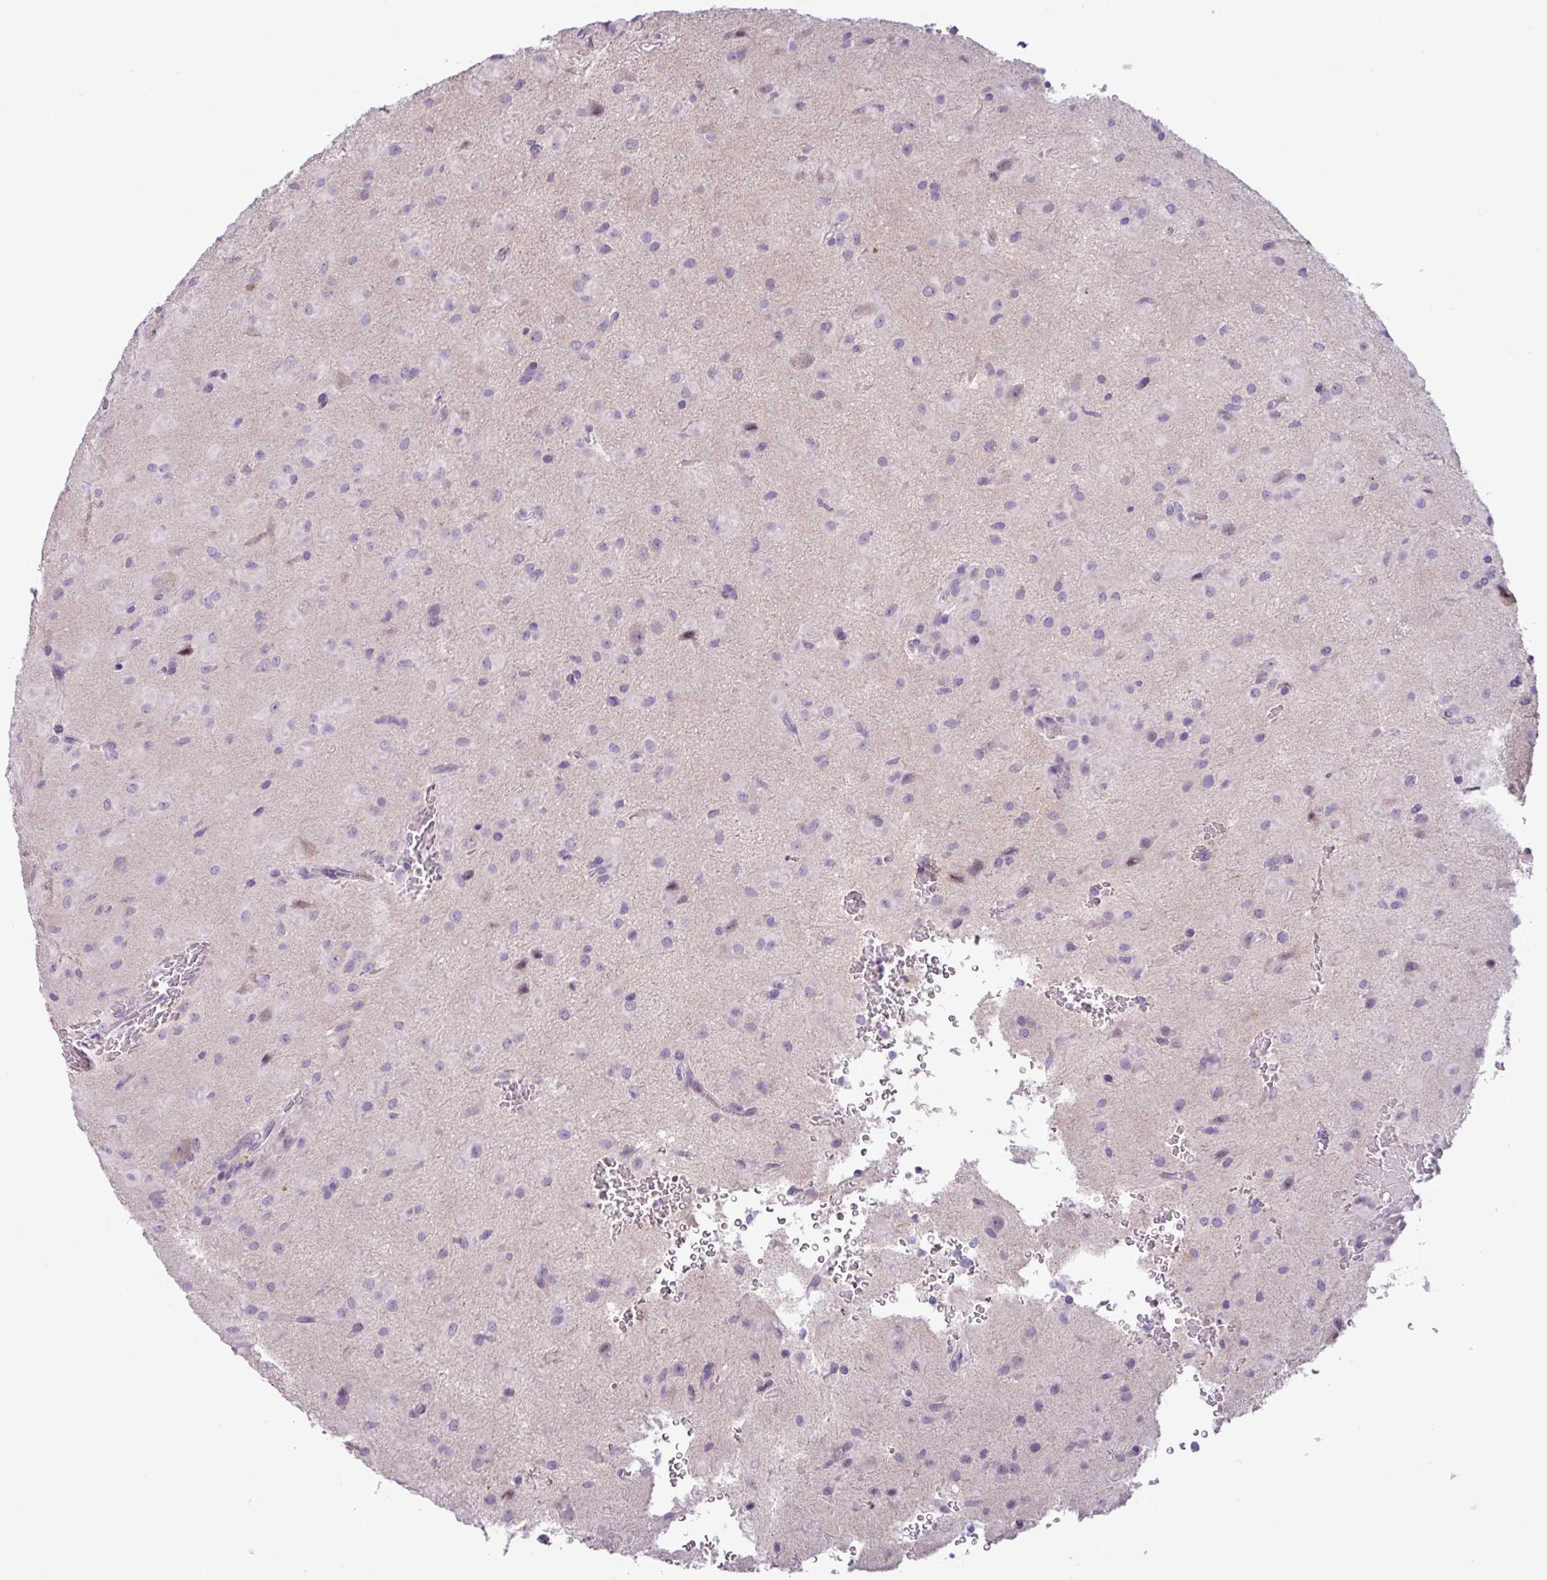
{"staining": {"intensity": "negative", "quantity": "none", "location": "none"}, "tissue": "glioma", "cell_type": "Tumor cells", "image_type": "cancer", "snomed": [{"axis": "morphology", "description": "Glioma, malignant, Low grade"}, {"axis": "topography", "description": "Brain"}], "caption": "Immunohistochemistry (IHC) histopathology image of human glioma stained for a protein (brown), which exhibits no positivity in tumor cells. The staining was performed using DAB to visualize the protein expression in brown, while the nuclei were stained in blue with hematoxylin (Magnification: 20x).", "gene": "PNLDC1", "patient": {"sex": "male", "age": 58}}